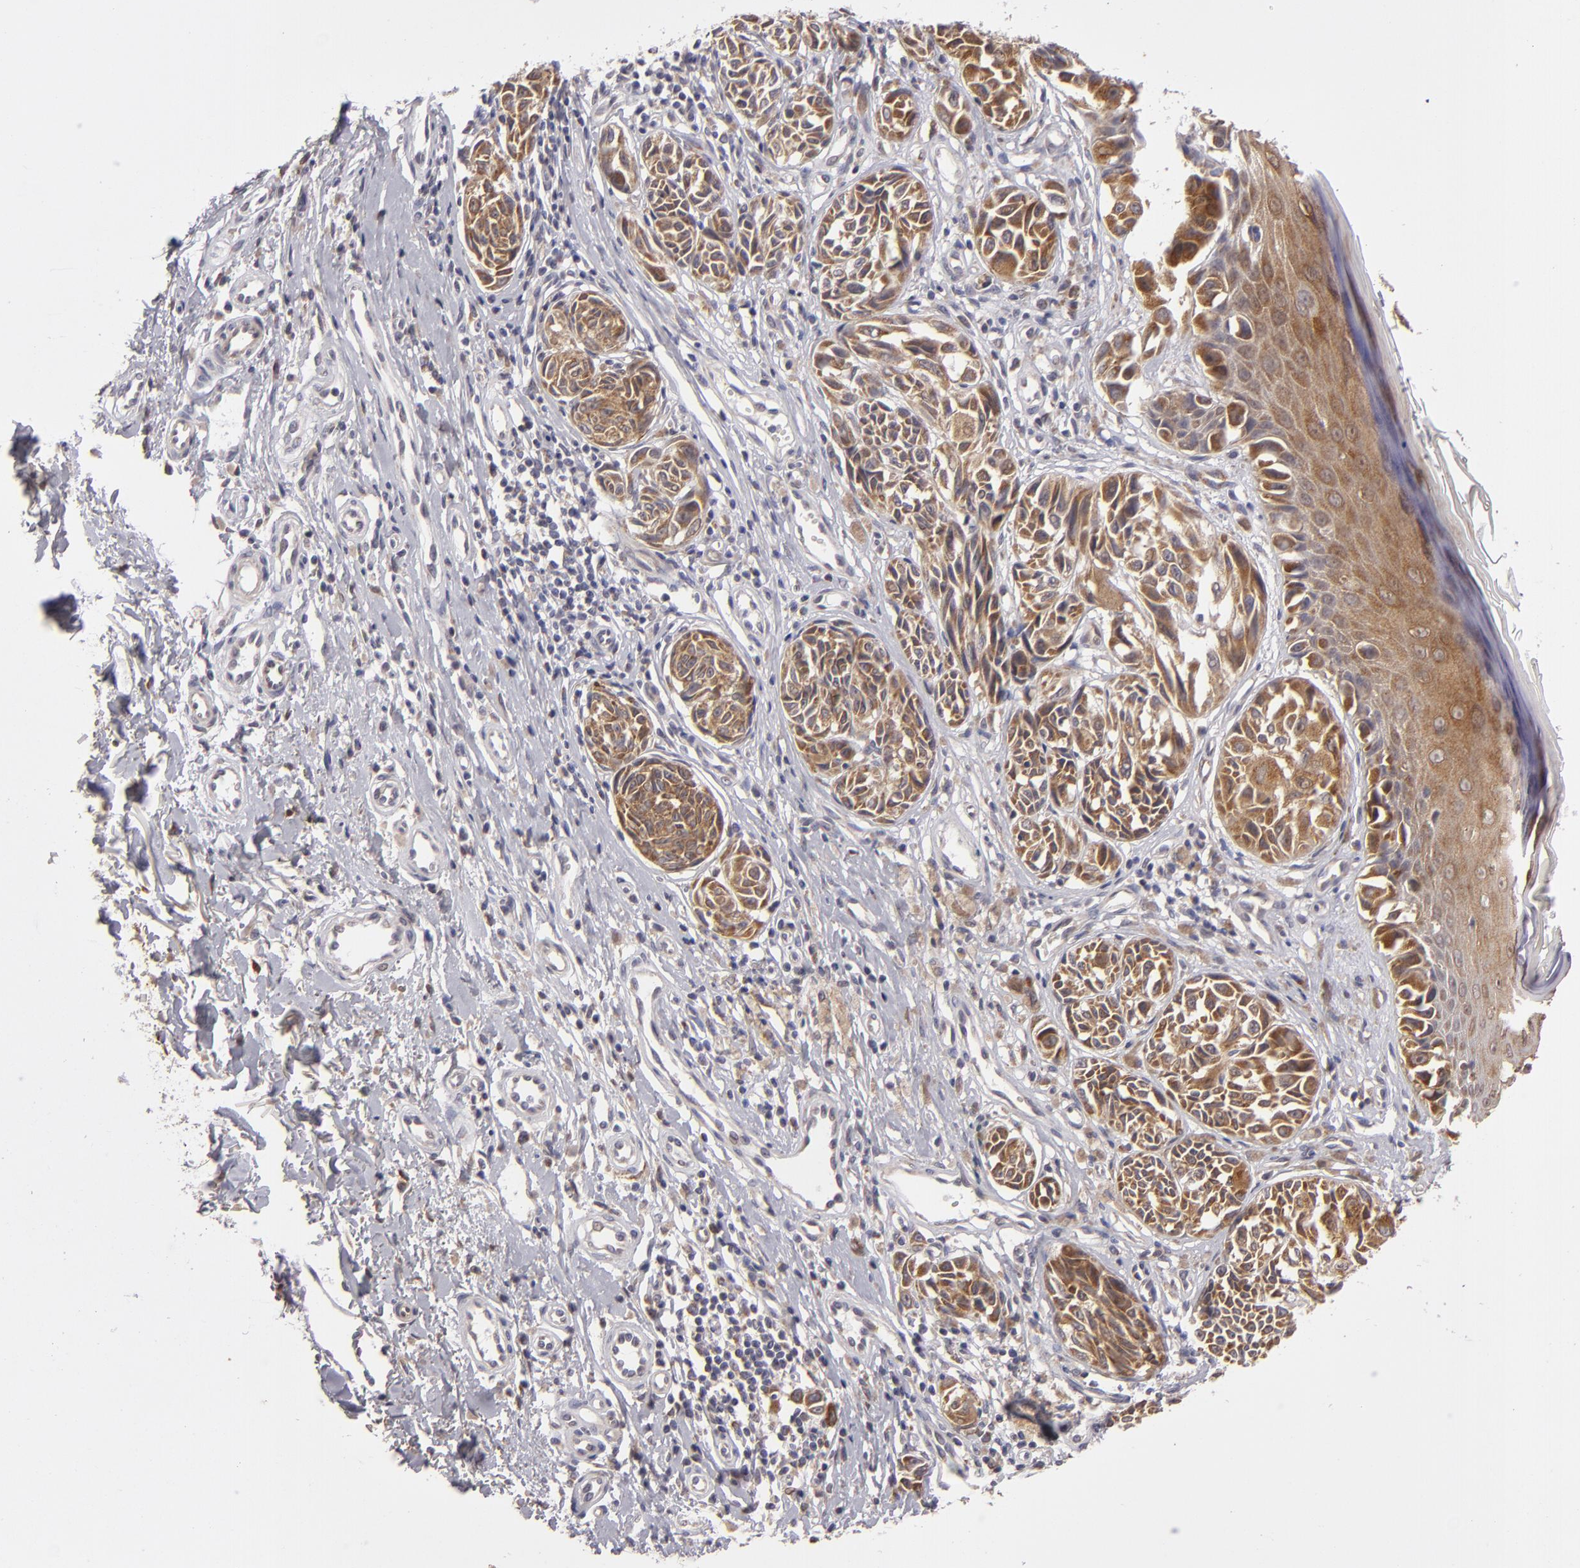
{"staining": {"intensity": "moderate", "quantity": ">75%", "location": "cytoplasmic/membranous"}, "tissue": "melanoma", "cell_type": "Tumor cells", "image_type": "cancer", "snomed": [{"axis": "morphology", "description": "Malignant melanoma, NOS"}, {"axis": "topography", "description": "Skin"}], "caption": "High-power microscopy captured an immunohistochemistry image of malignant melanoma, revealing moderate cytoplasmic/membranous positivity in about >75% of tumor cells.", "gene": "SH2D4A", "patient": {"sex": "male", "age": 67}}